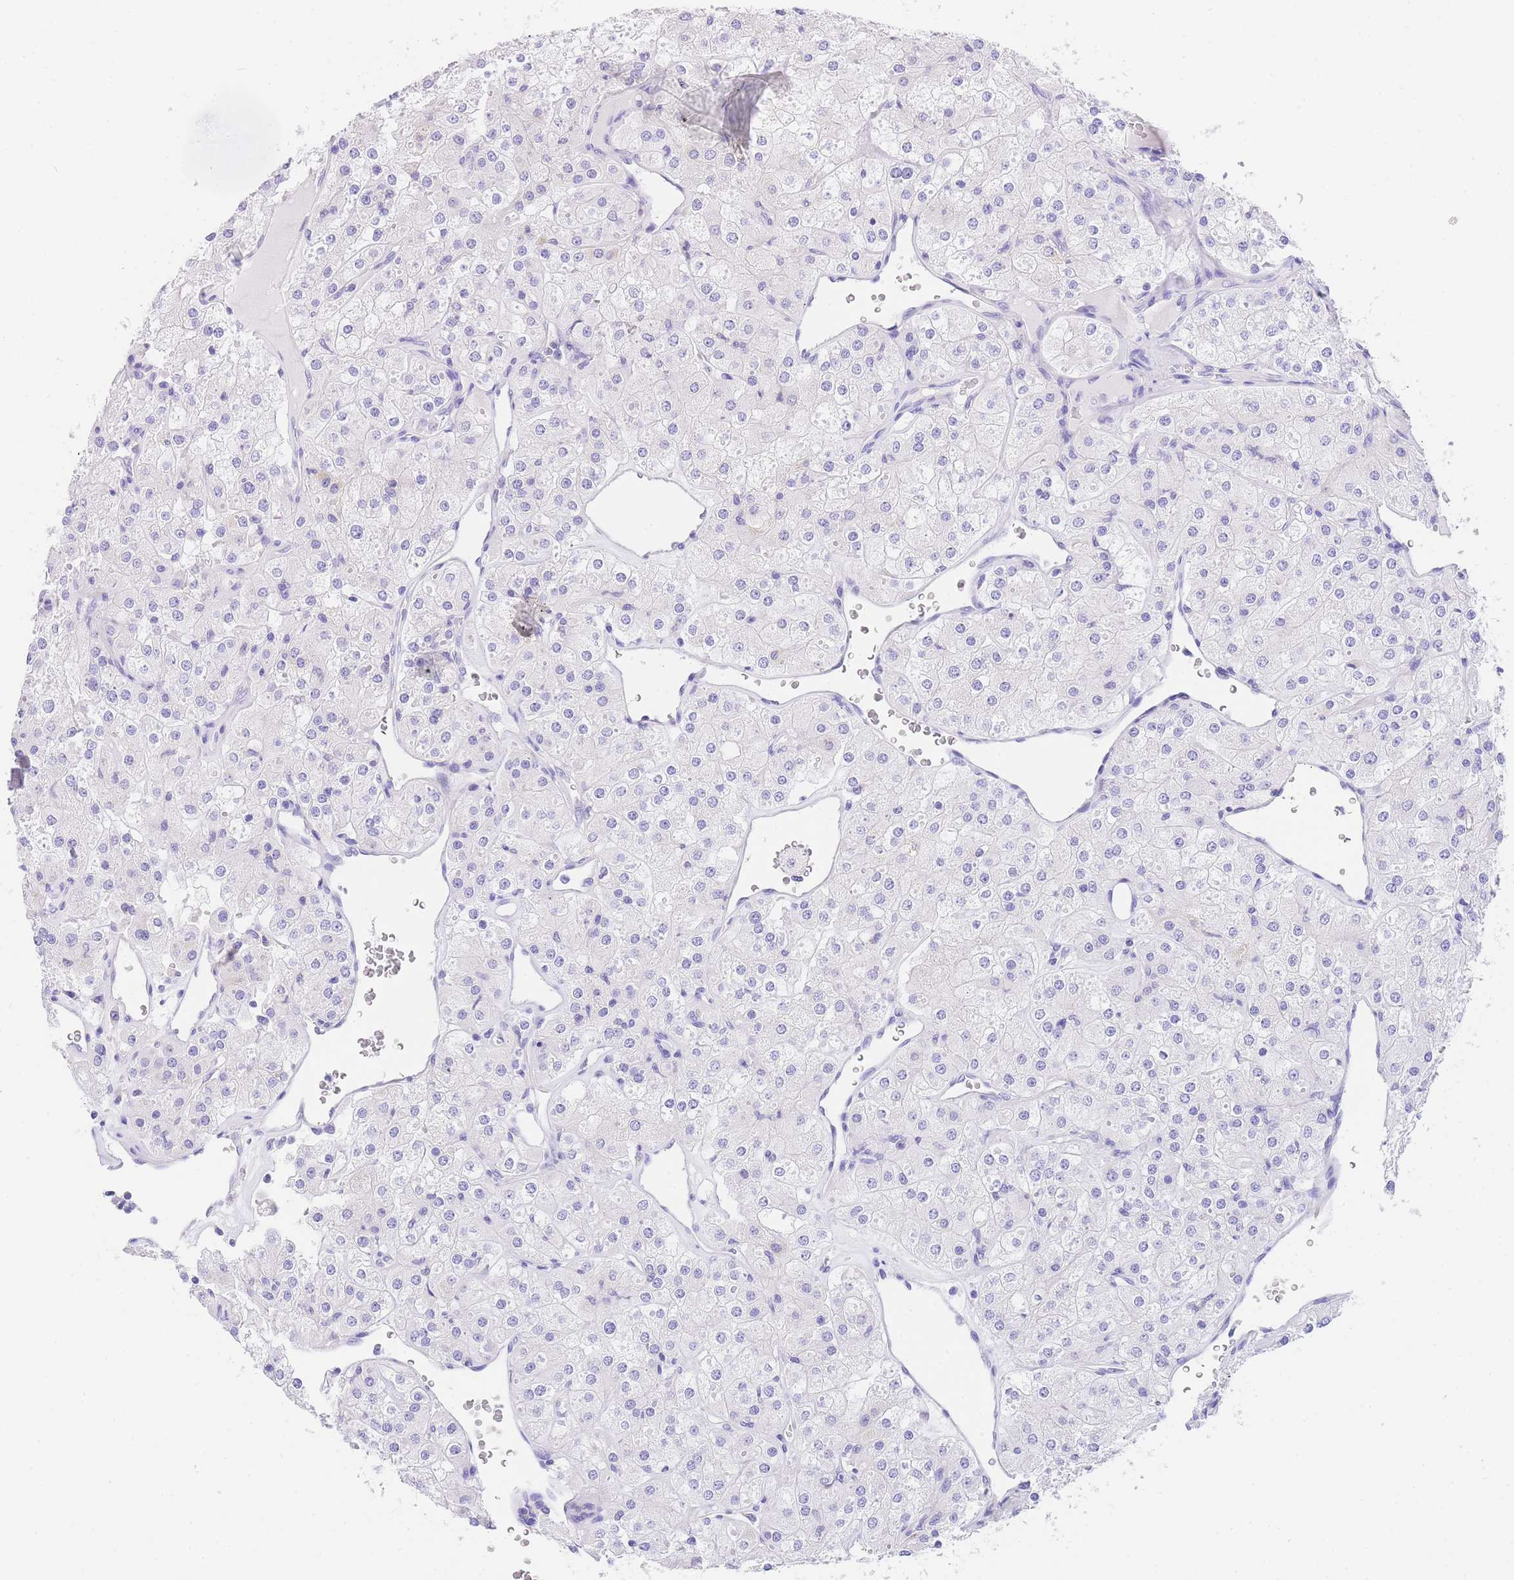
{"staining": {"intensity": "moderate", "quantity": "25%-75%", "location": "cytoplasmic/membranous"}, "tissue": "renal cancer", "cell_type": "Tumor cells", "image_type": "cancer", "snomed": [{"axis": "morphology", "description": "Adenocarcinoma, NOS"}, {"axis": "topography", "description": "Kidney"}], "caption": "Tumor cells display moderate cytoplasmic/membranous expression in approximately 25%-75% of cells in renal cancer.", "gene": "NKD2", "patient": {"sex": "male", "age": 77}}